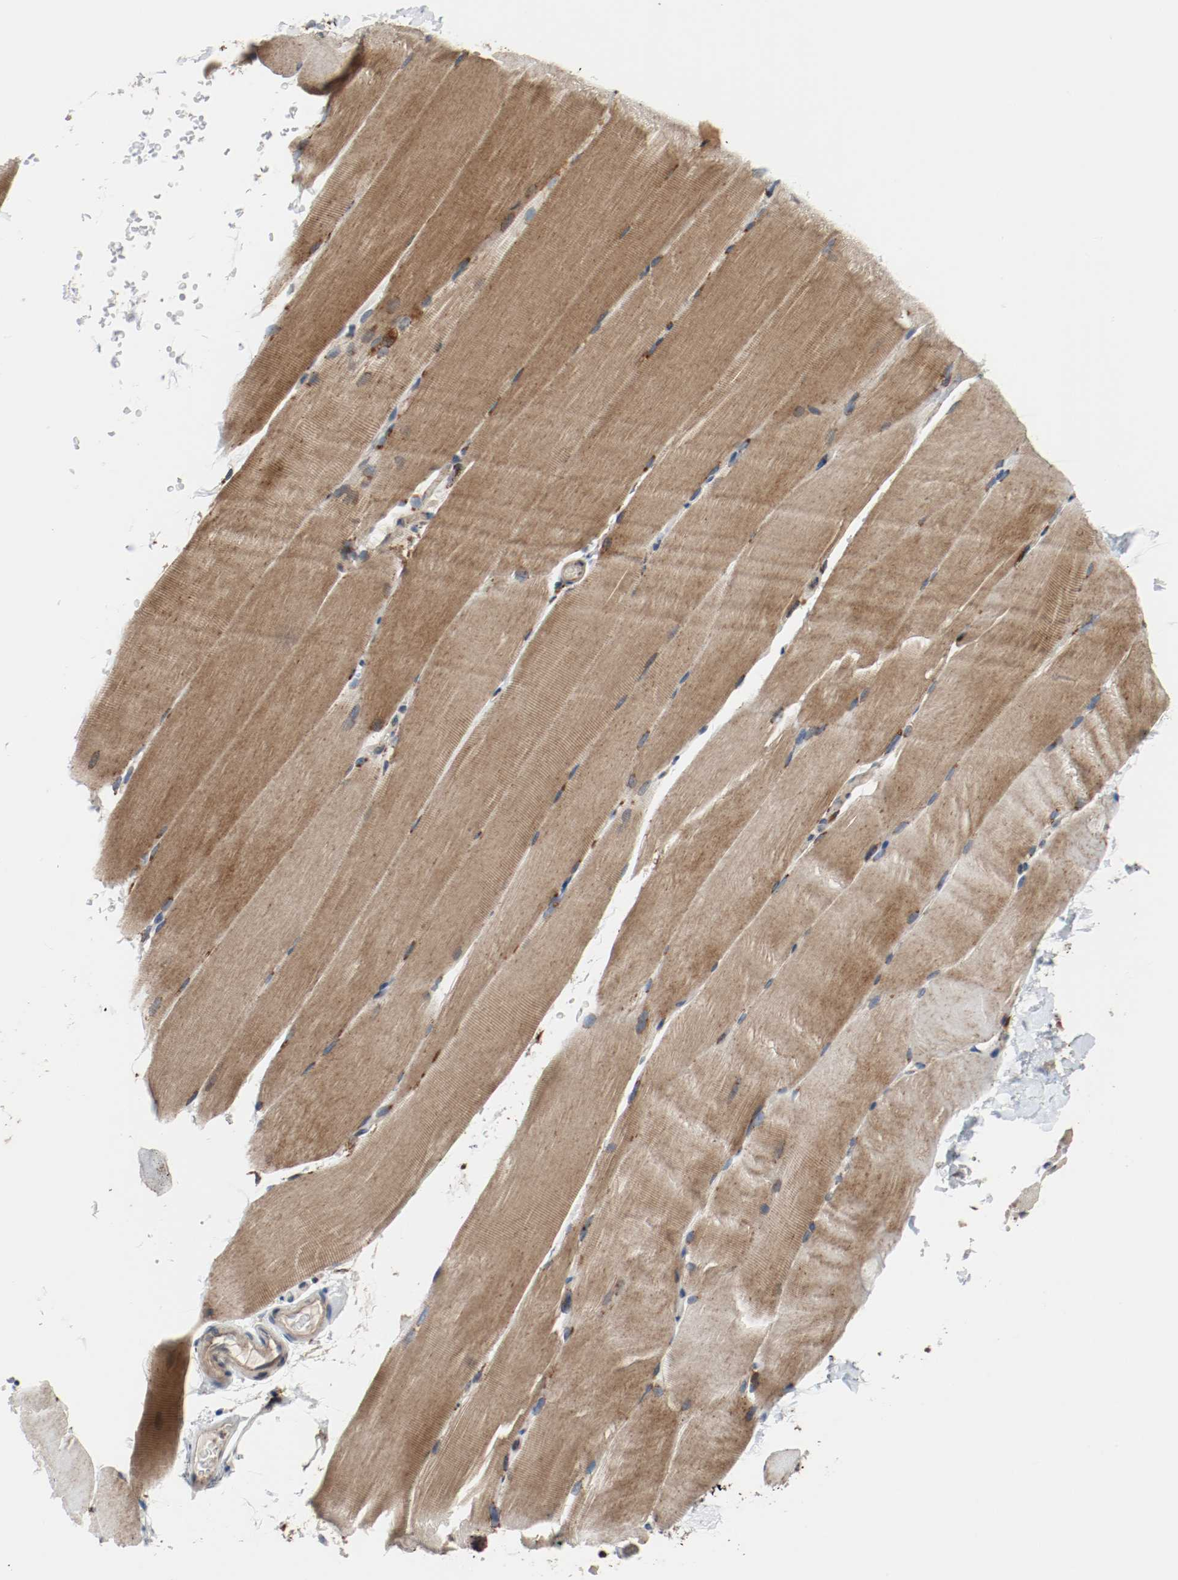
{"staining": {"intensity": "moderate", "quantity": ">75%", "location": "cytoplasmic/membranous"}, "tissue": "skeletal muscle", "cell_type": "Myocytes", "image_type": "normal", "snomed": [{"axis": "morphology", "description": "Normal tissue, NOS"}, {"axis": "topography", "description": "Skeletal muscle"}, {"axis": "topography", "description": "Parathyroid gland"}], "caption": "IHC image of unremarkable human skeletal muscle stained for a protein (brown), which reveals medium levels of moderate cytoplasmic/membranous expression in approximately >75% of myocytes.", "gene": "LAMP2", "patient": {"sex": "female", "age": 37}}